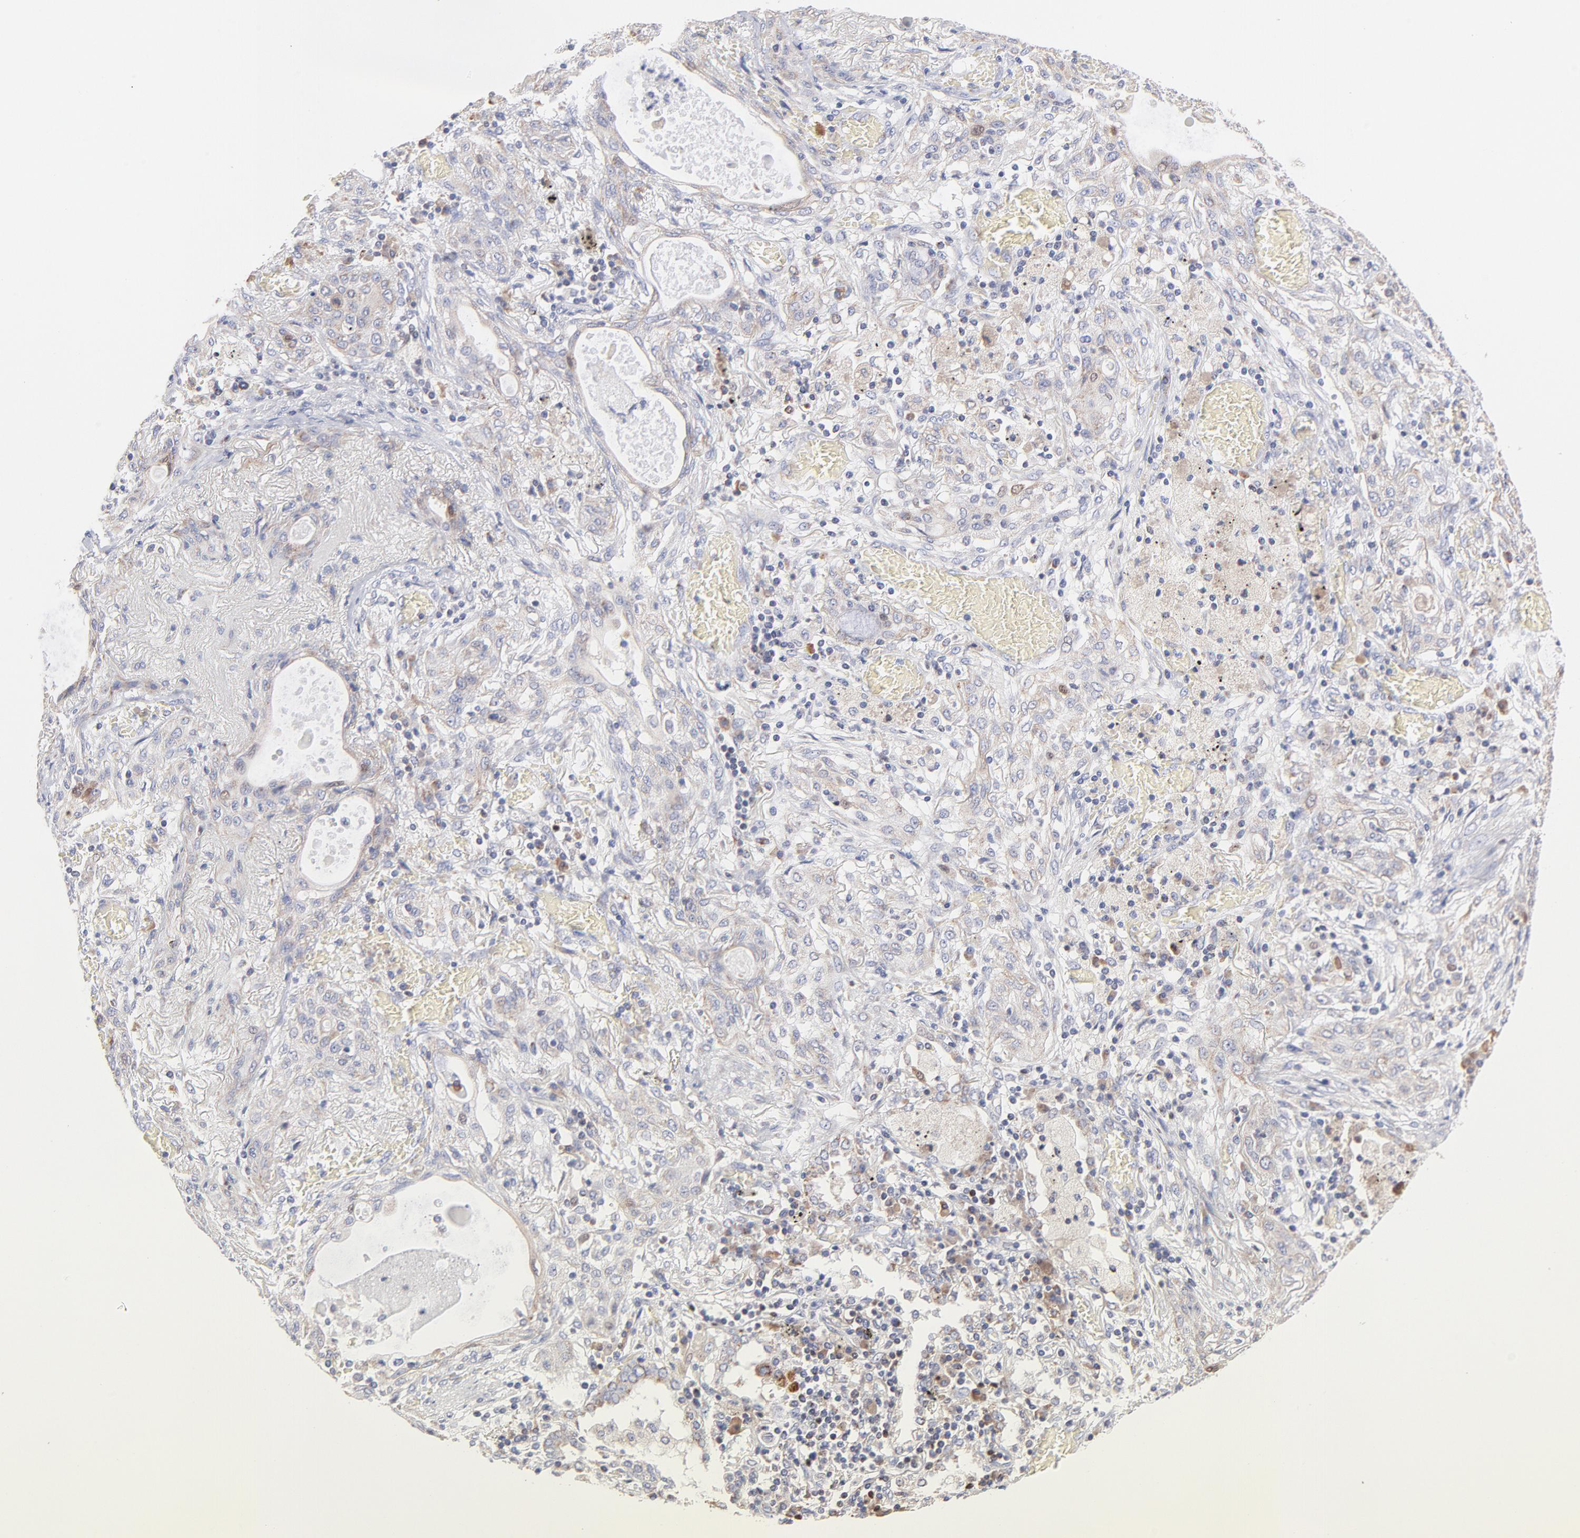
{"staining": {"intensity": "negative", "quantity": "none", "location": "none"}, "tissue": "lung cancer", "cell_type": "Tumor cells", "image_type": "cancer", "snomed": [{"axis": "morphology", "description": "Squamous cell carcinoma, NOS"}, {"axis": "topography", "description": "Lung"}], "caption": "Human lung squamous cell carcinoma stained for a protein using IHC shows no staining in tumor cells.", "gene": "TIMM8A", "patient": {"sex": "female", "age": 47}}